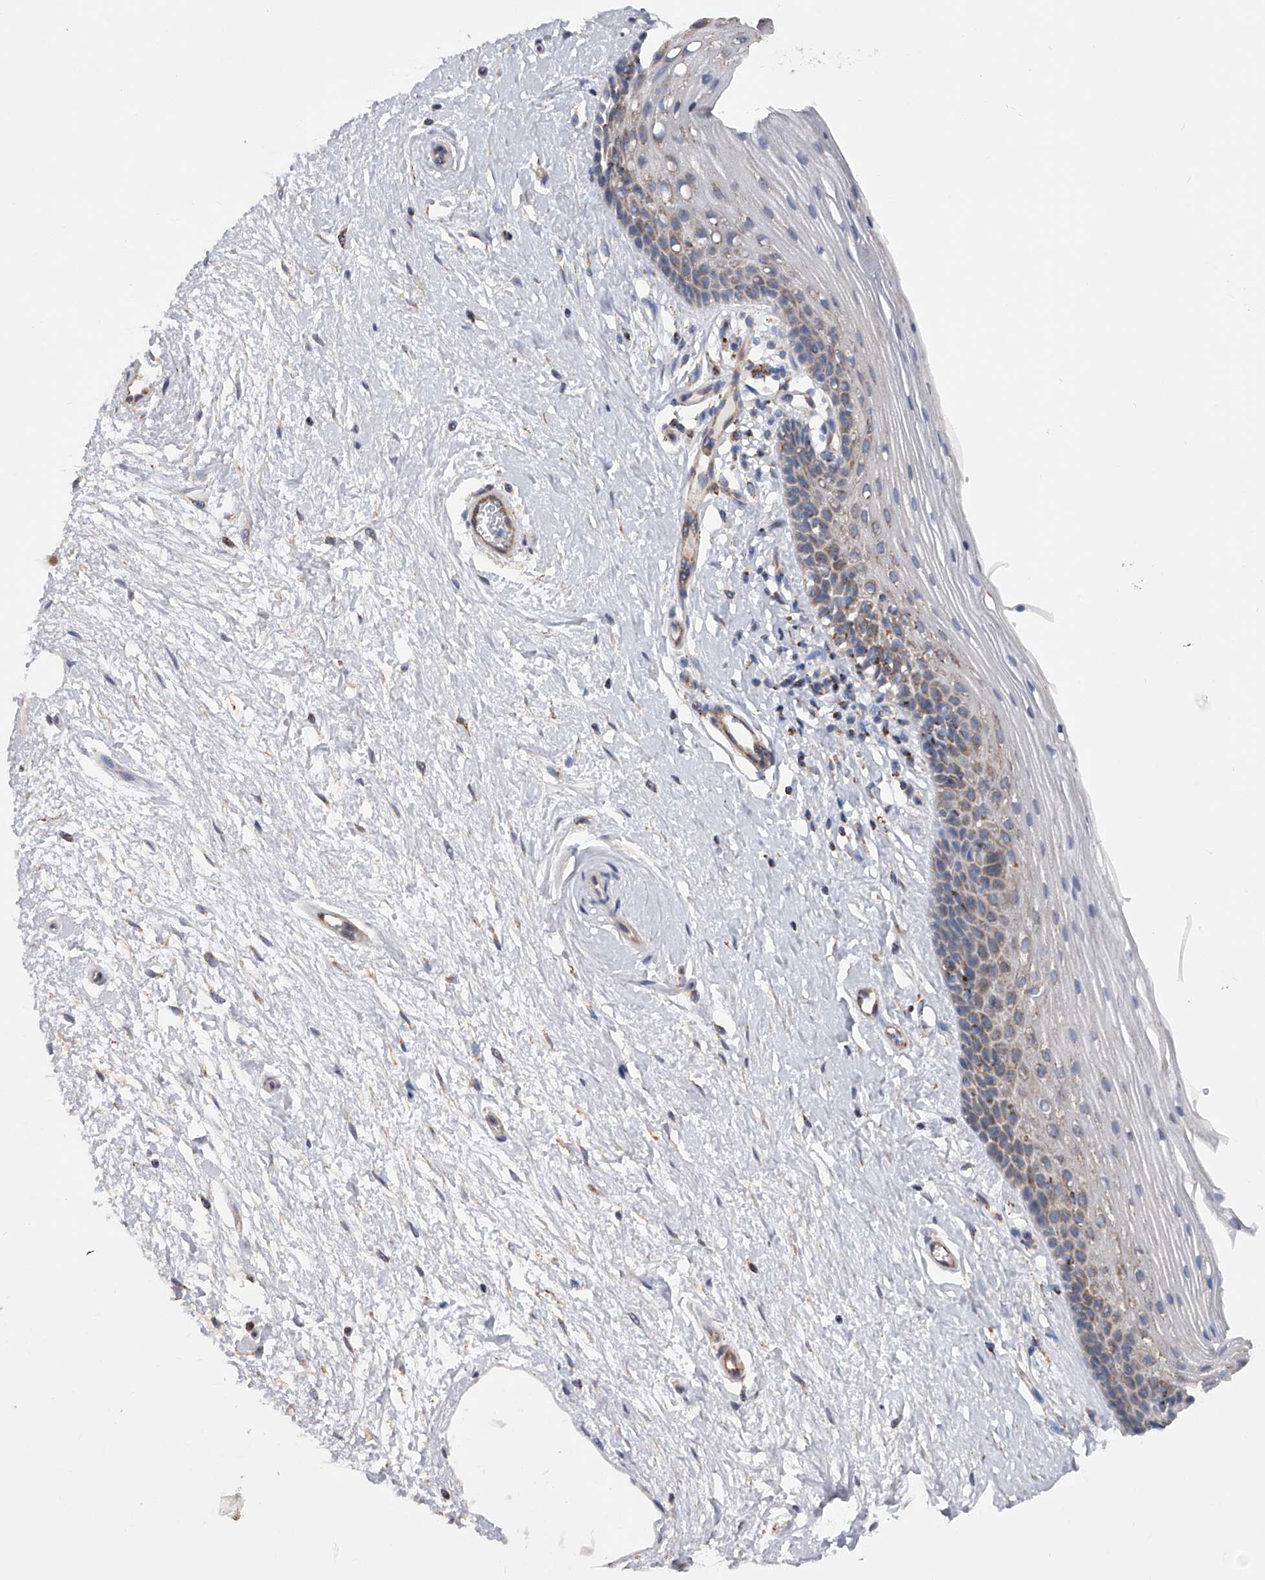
{"staining": {"intensity": "moderate", "quantity": "<25%", "location": "cytoplasmic/membranous"}, "tissue": "vagina", "cell_type": "Squamous epithelial cells", "image_type": "normal", "snomed": [{"axis": "morphology", "description": "Normal tissue, NOS"}, {"axis": "topography", "description": "Vagina"}], "caption": "Moderate cytoplasmic/membranous protein positivity is identified in about <25% of squamous epithelial cells in vagina.", "gene": "PDSS2", "patient": {"sex": "female", "age": 46}}